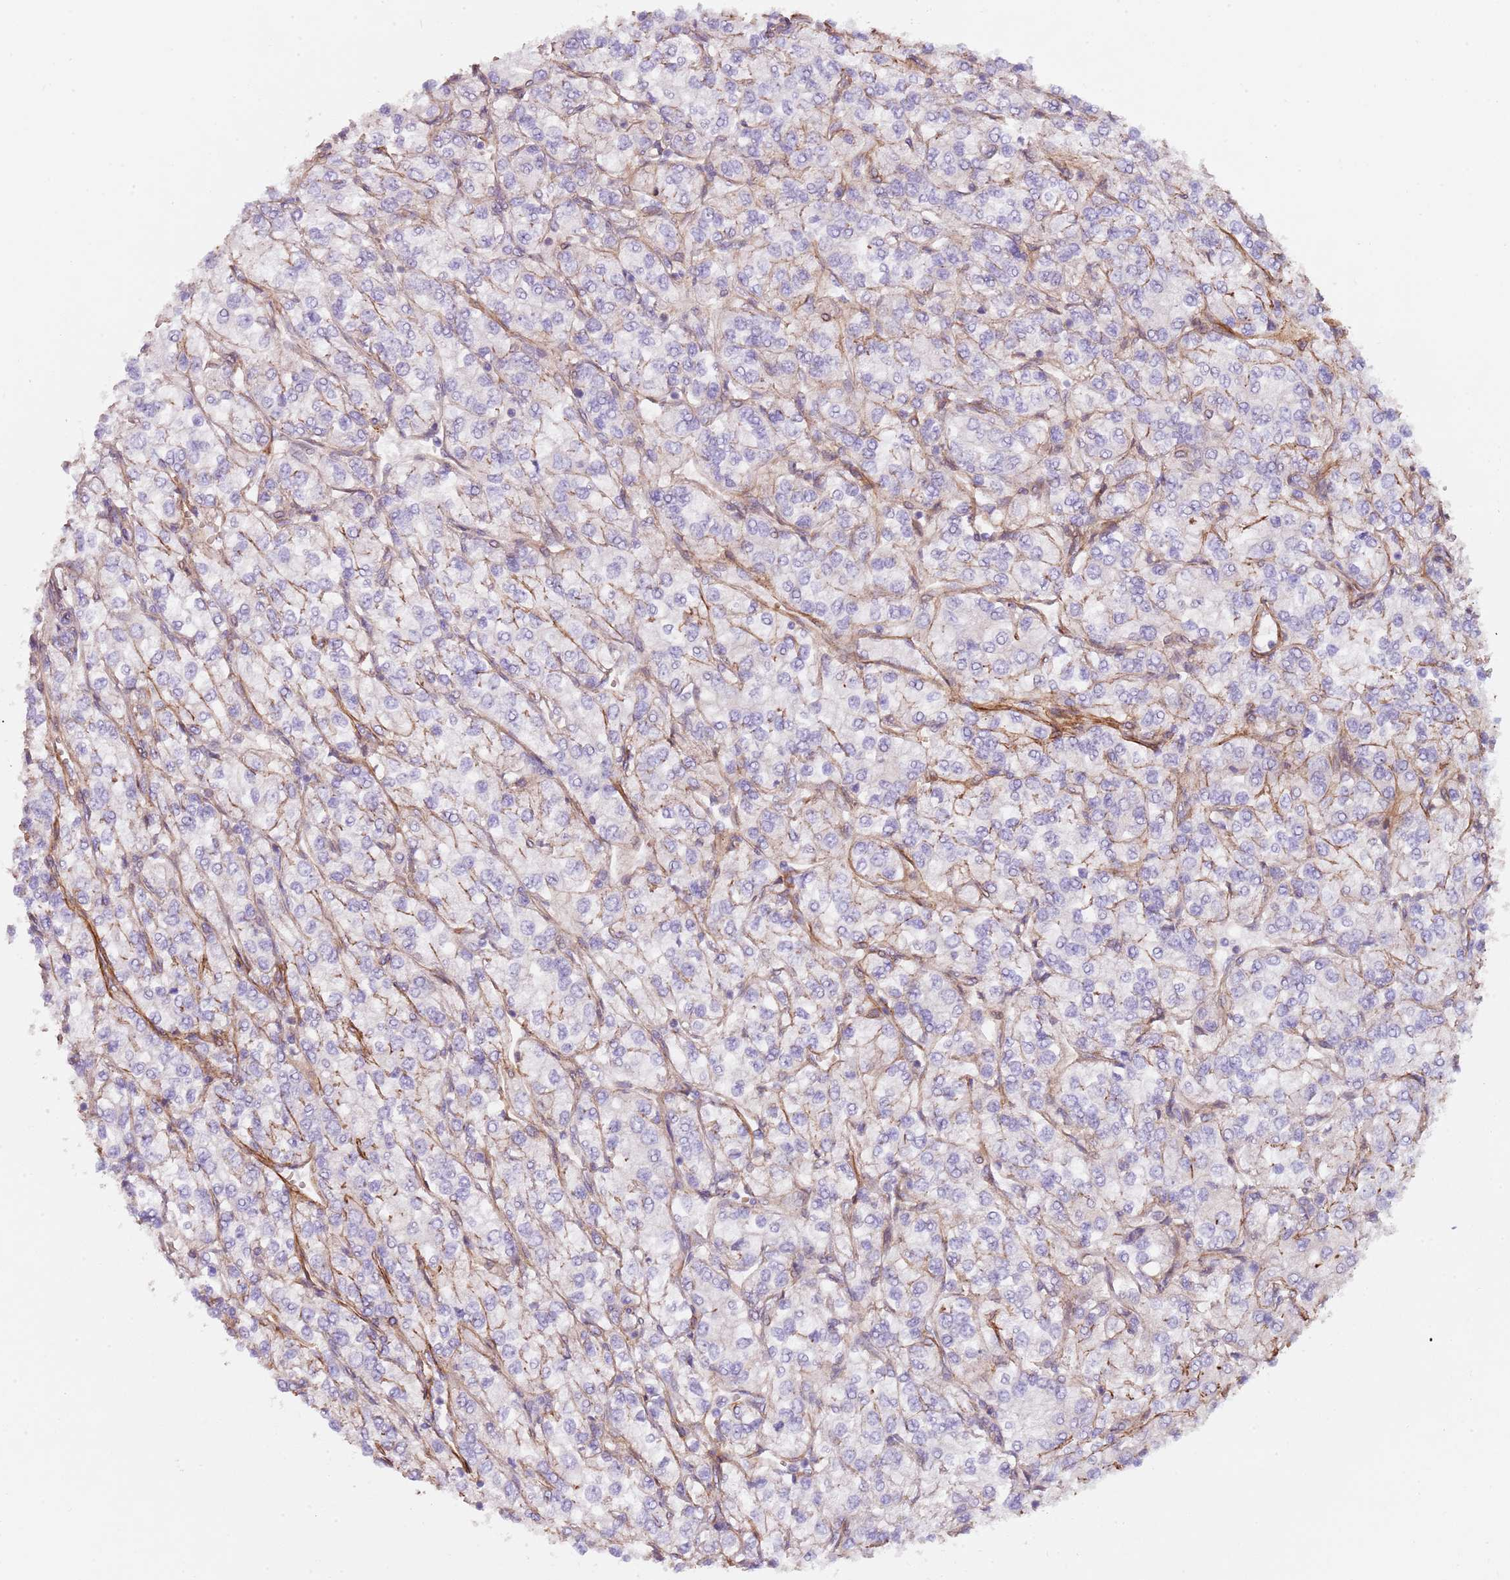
{"staining": {"intensity": "negative", "quantity": "none", "location": "none"}, "tissue": "renal cancer", "cell_type": "Tumor cells", "image_type": "cancer", "snomed": [{"axis": "morphology", "description": "Adenocarcinoma, NOS"}, {"axis": "topography", "description": "Kidney"}], "caption": "DAB immunohistochemical staining of human renal cancer reveals no significant staining in tumor cells.", "gene": "TINAGL1", "patient": {"sex": "male", "age": 80}}